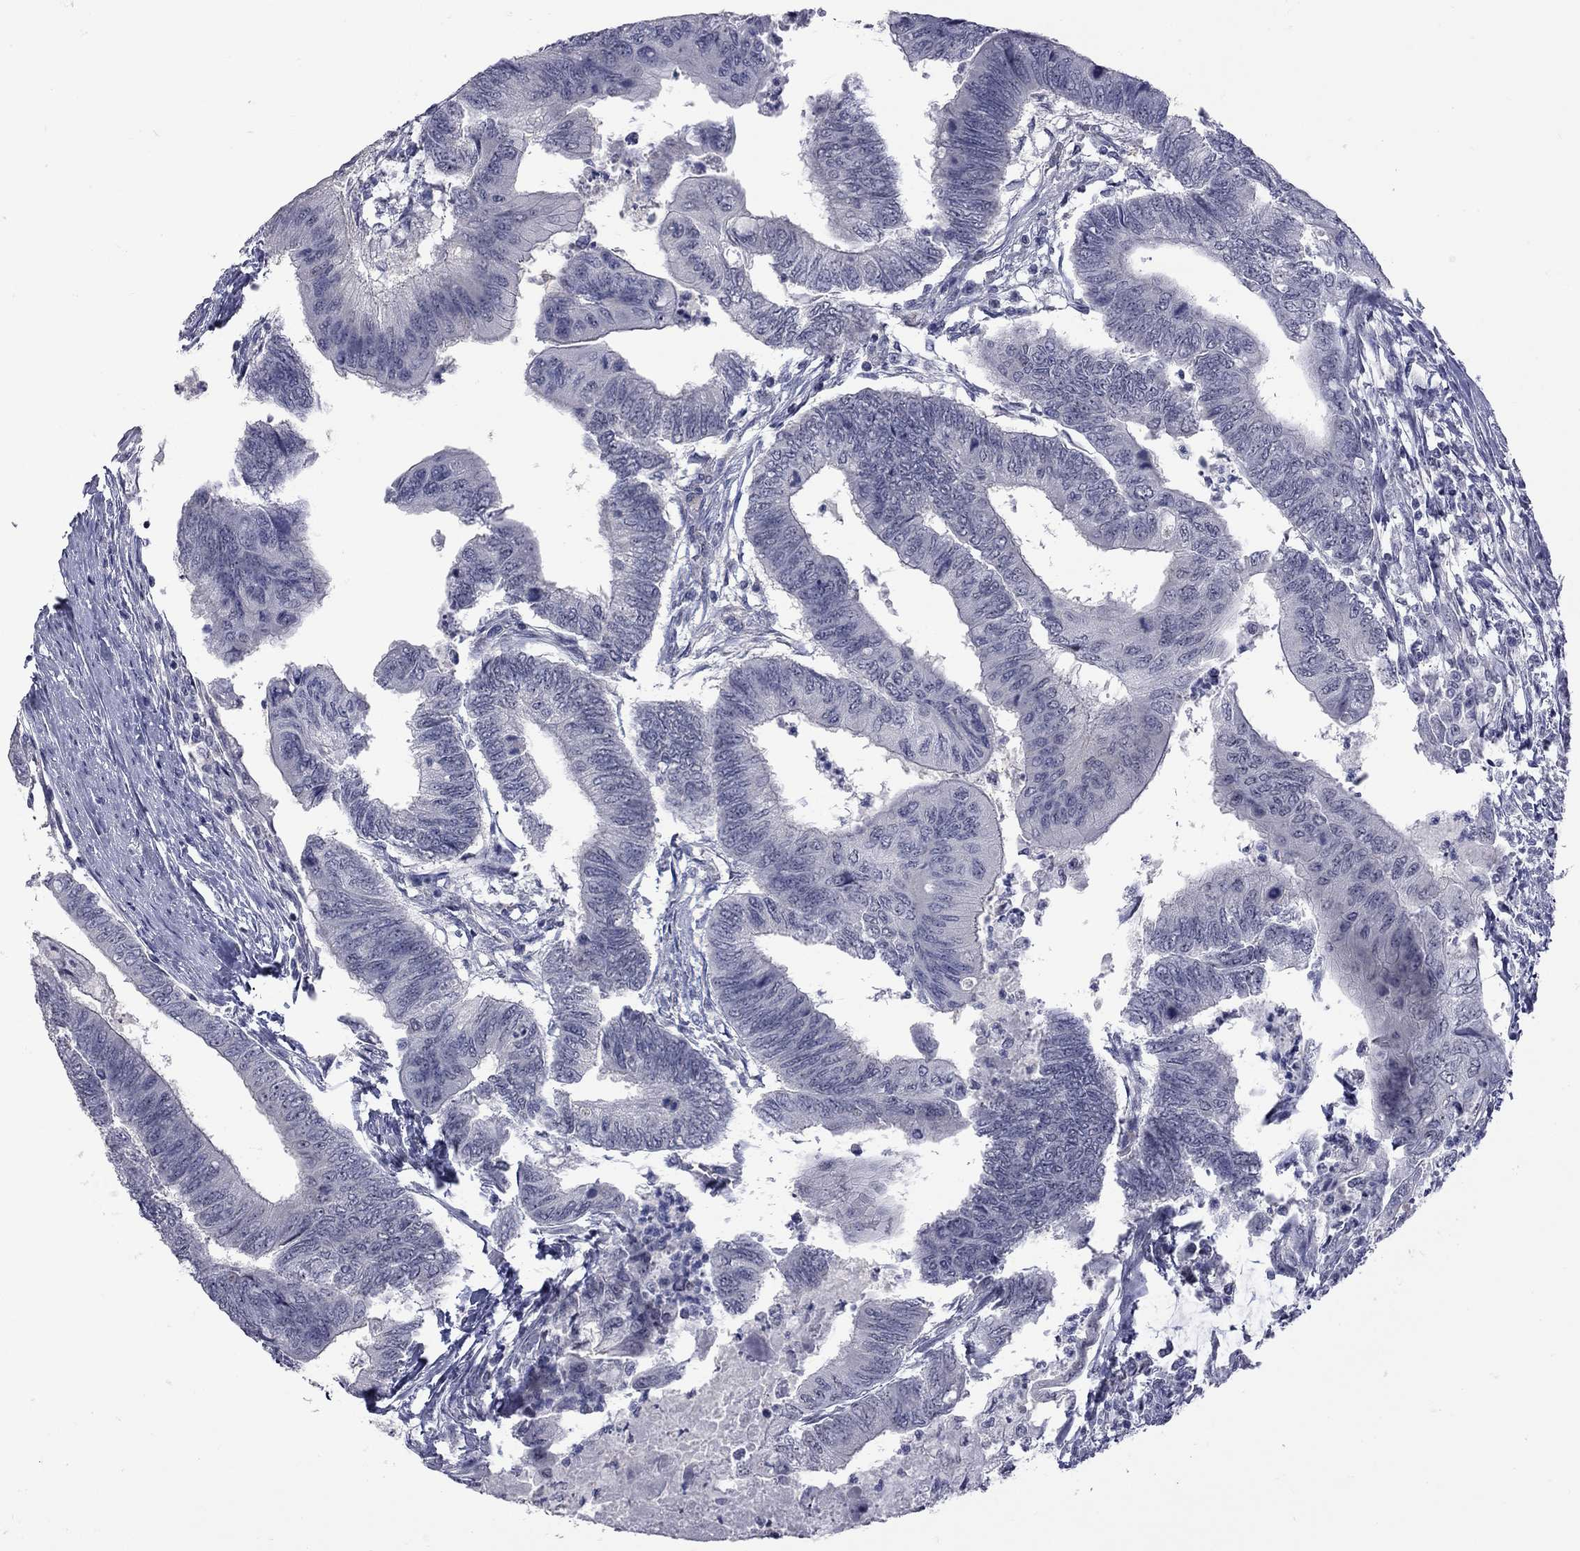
{"staining": {"intensity": "negative", "quantity": "none", "location": "none"}, "tissue": "colorectal cancer", "cell_type": "Tumor cells", "image_type": "cancer", "snomed": [{"axis": "morphology", "description": "Normal tissue, NOS"}, {"axis": "morphology", "description": "Adenocarcinoma, NOS"}, {"axis": "topography", "description": "Rectum"}, {"axis": "topography", "description": "Peripheral nerve tissue"}], "caption": "This is an immunohistochemistry image of colorectal adenocarcinoma. There is no staining in tumor cells.", "gene": "GSG1L", "patient": {"sex": "male", "age": 92}}